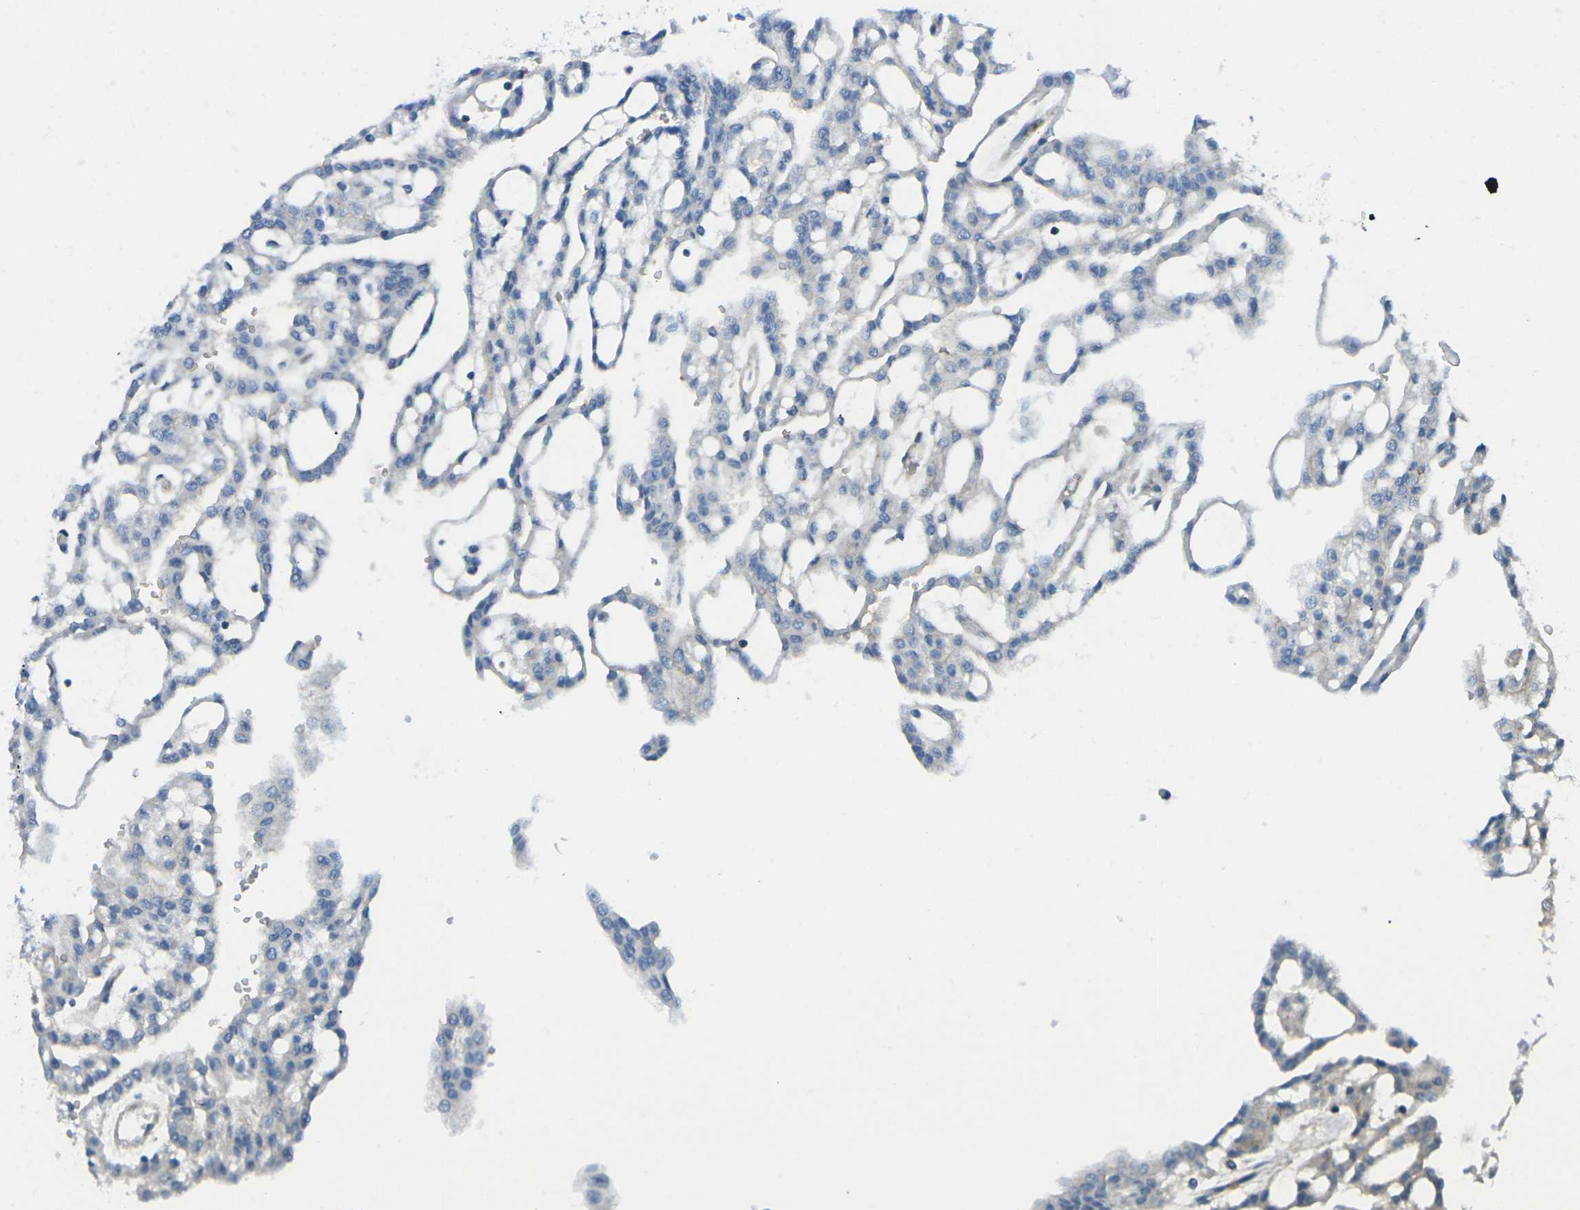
{"staining": {"intensity": "moderate", "quantity": "<25%", "location": "cytoplasmic/membranous"}, "tissue": "renal cancer", "cell_type": "Tumor cells", "image_type": "cancer", "snomed": [{"axis": "morphology", "description": "Adenocarcinoma, NOS"}, {"axis": "topography", "description": "Kidney"}], "caption": "Renal adenocarcinoma stained with DAB (3,3'-diaminobenzidine) immunohistochemistry (IHC) displays low levels of moderate cytoplasmic/membranous expression in about <25% of tumor cells. Nuclei are stained in blue.", "gene": "CD47", "patient": {"sex": "male", "age": 63}}